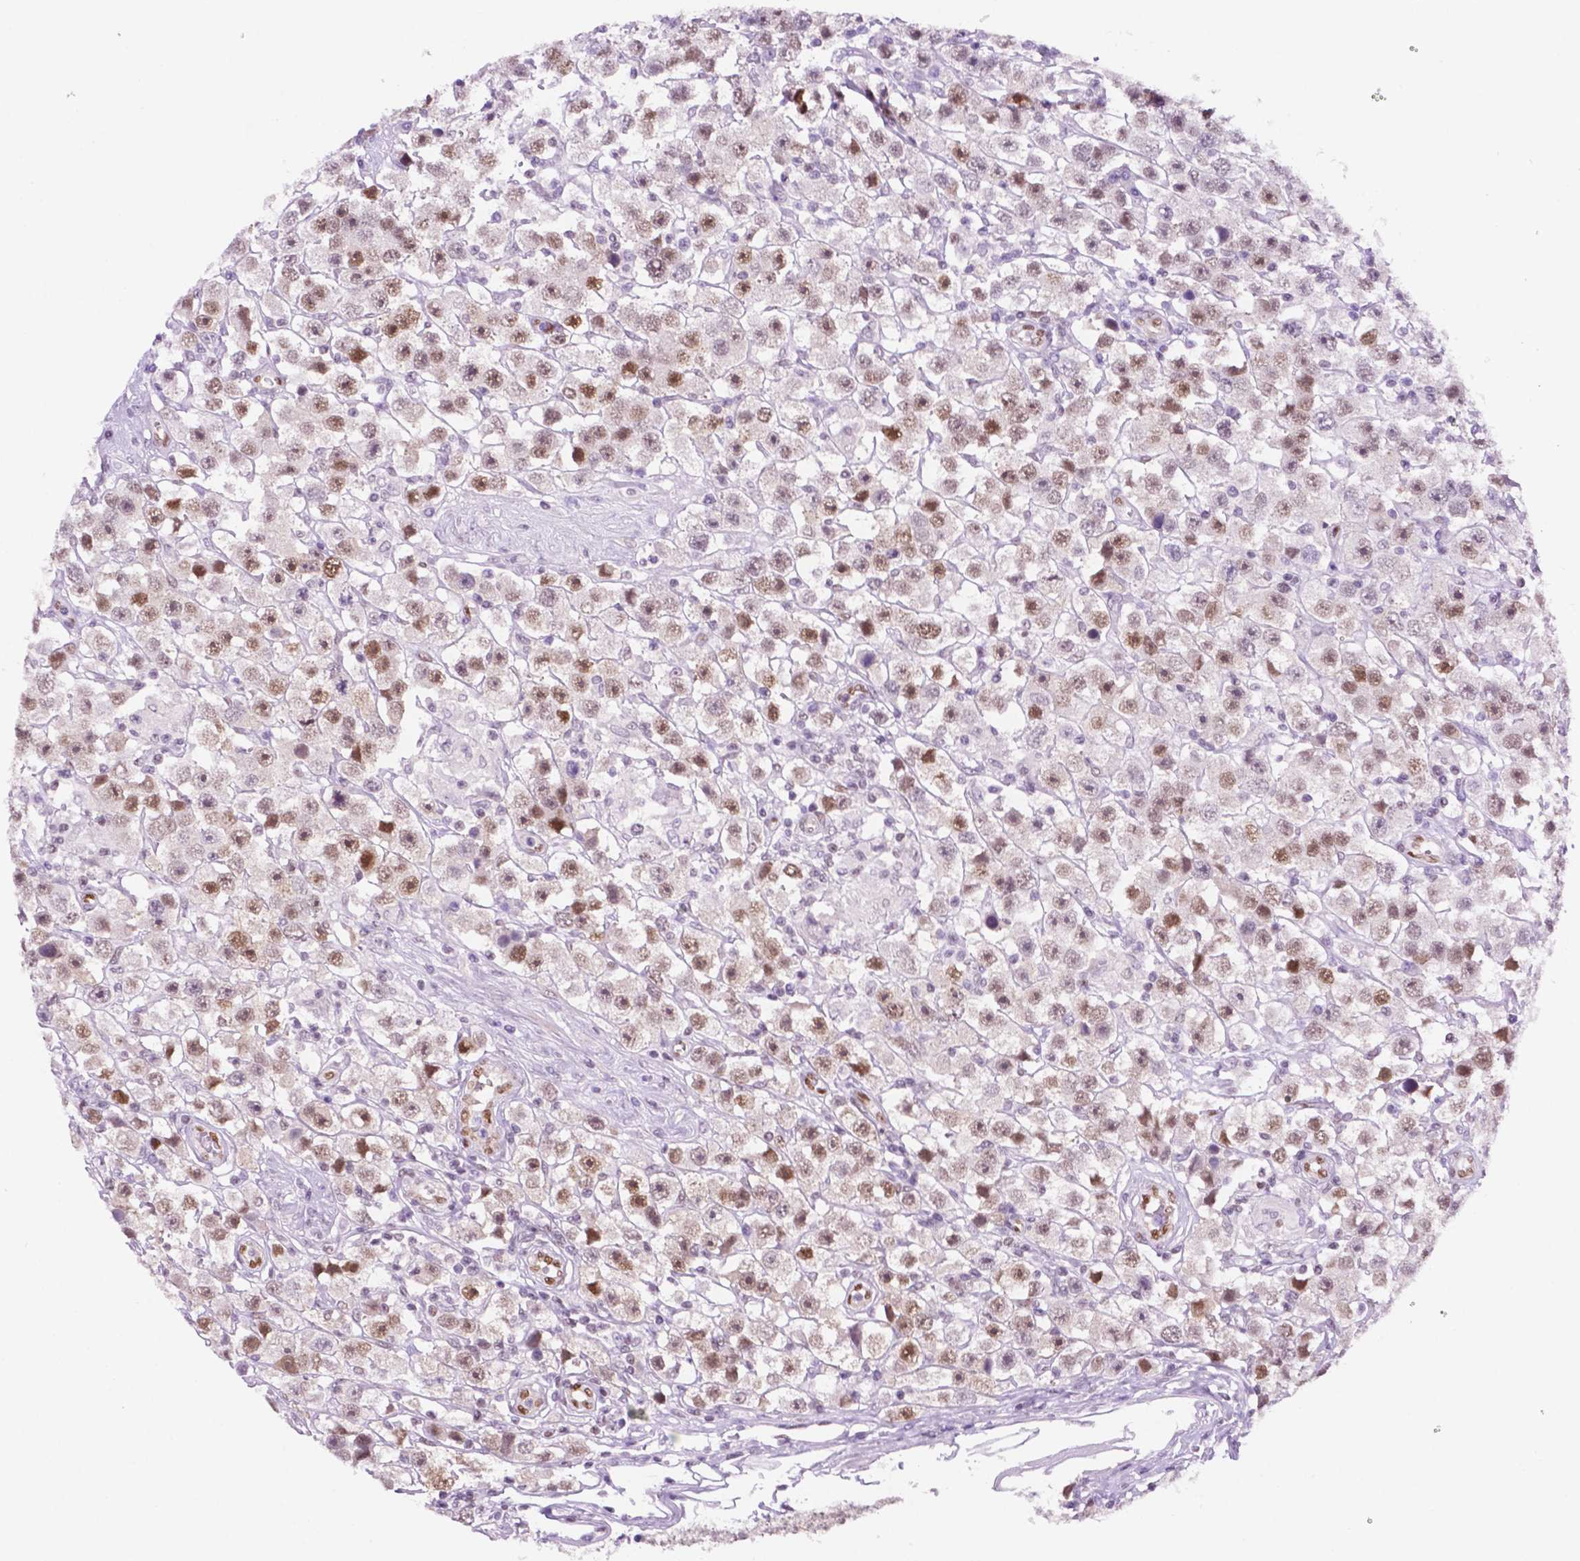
{"staining": {"intensity": "moderate", "quantity": ">75%", "location": "nuclear"}, "tissue": "testis cancer", "cell_type": "Tumor cells", "image_type": "cancer", "snomed": [{"axis": "morphology", "description": "Seminoma, NOS"}, {"axis": "topography", "description": "Testis"}], "caption": "About >75% of tumor cells in testis cancer (seminoma) demonstrate moderate nuclear protein positivity as visualized by brown immunohistochemical staining.", "gene": "ERF", "patient": {"sex": "male", "age": 45}}